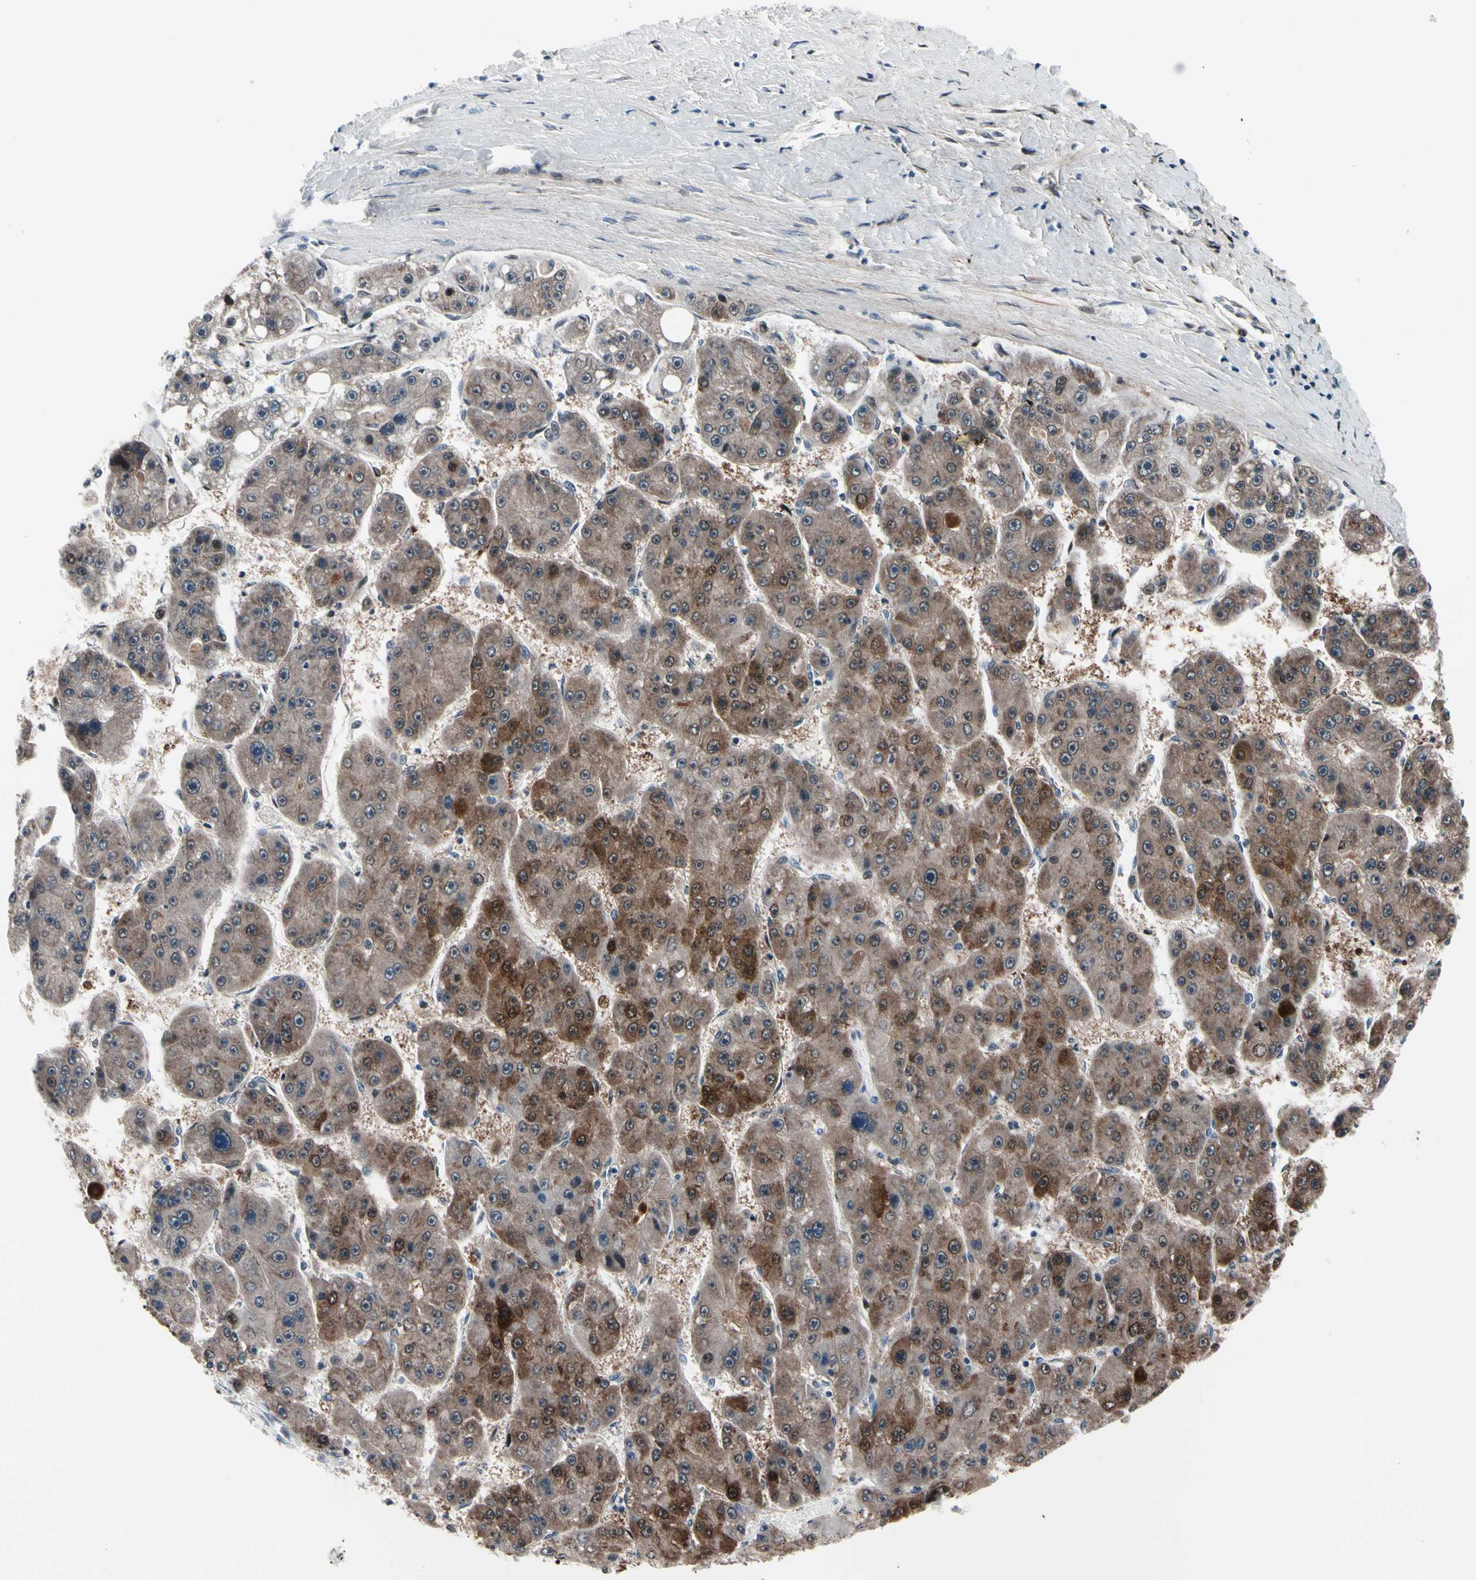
{"staining": {"intensity": "moderate", "quantity": ">75%", "location": "cytoplasmic/membranous"}, "tissue": "liver cancer", "cell_type": "Tumor cells", "image_type": "cancer", "snomed": [{"axis": "morphology", "description": "Carcinoma, Hepatocellular, NOS"}, {"axis": "topography", "description": "Liver"}], "caption": "Liver cancer (hepatocellular carcinoma) stained for a protein shows moderate cytoplasmic/membranous positivity in tumor cells.", "gene": "TXN", "patient": {"sex": "female", "age": 61}}